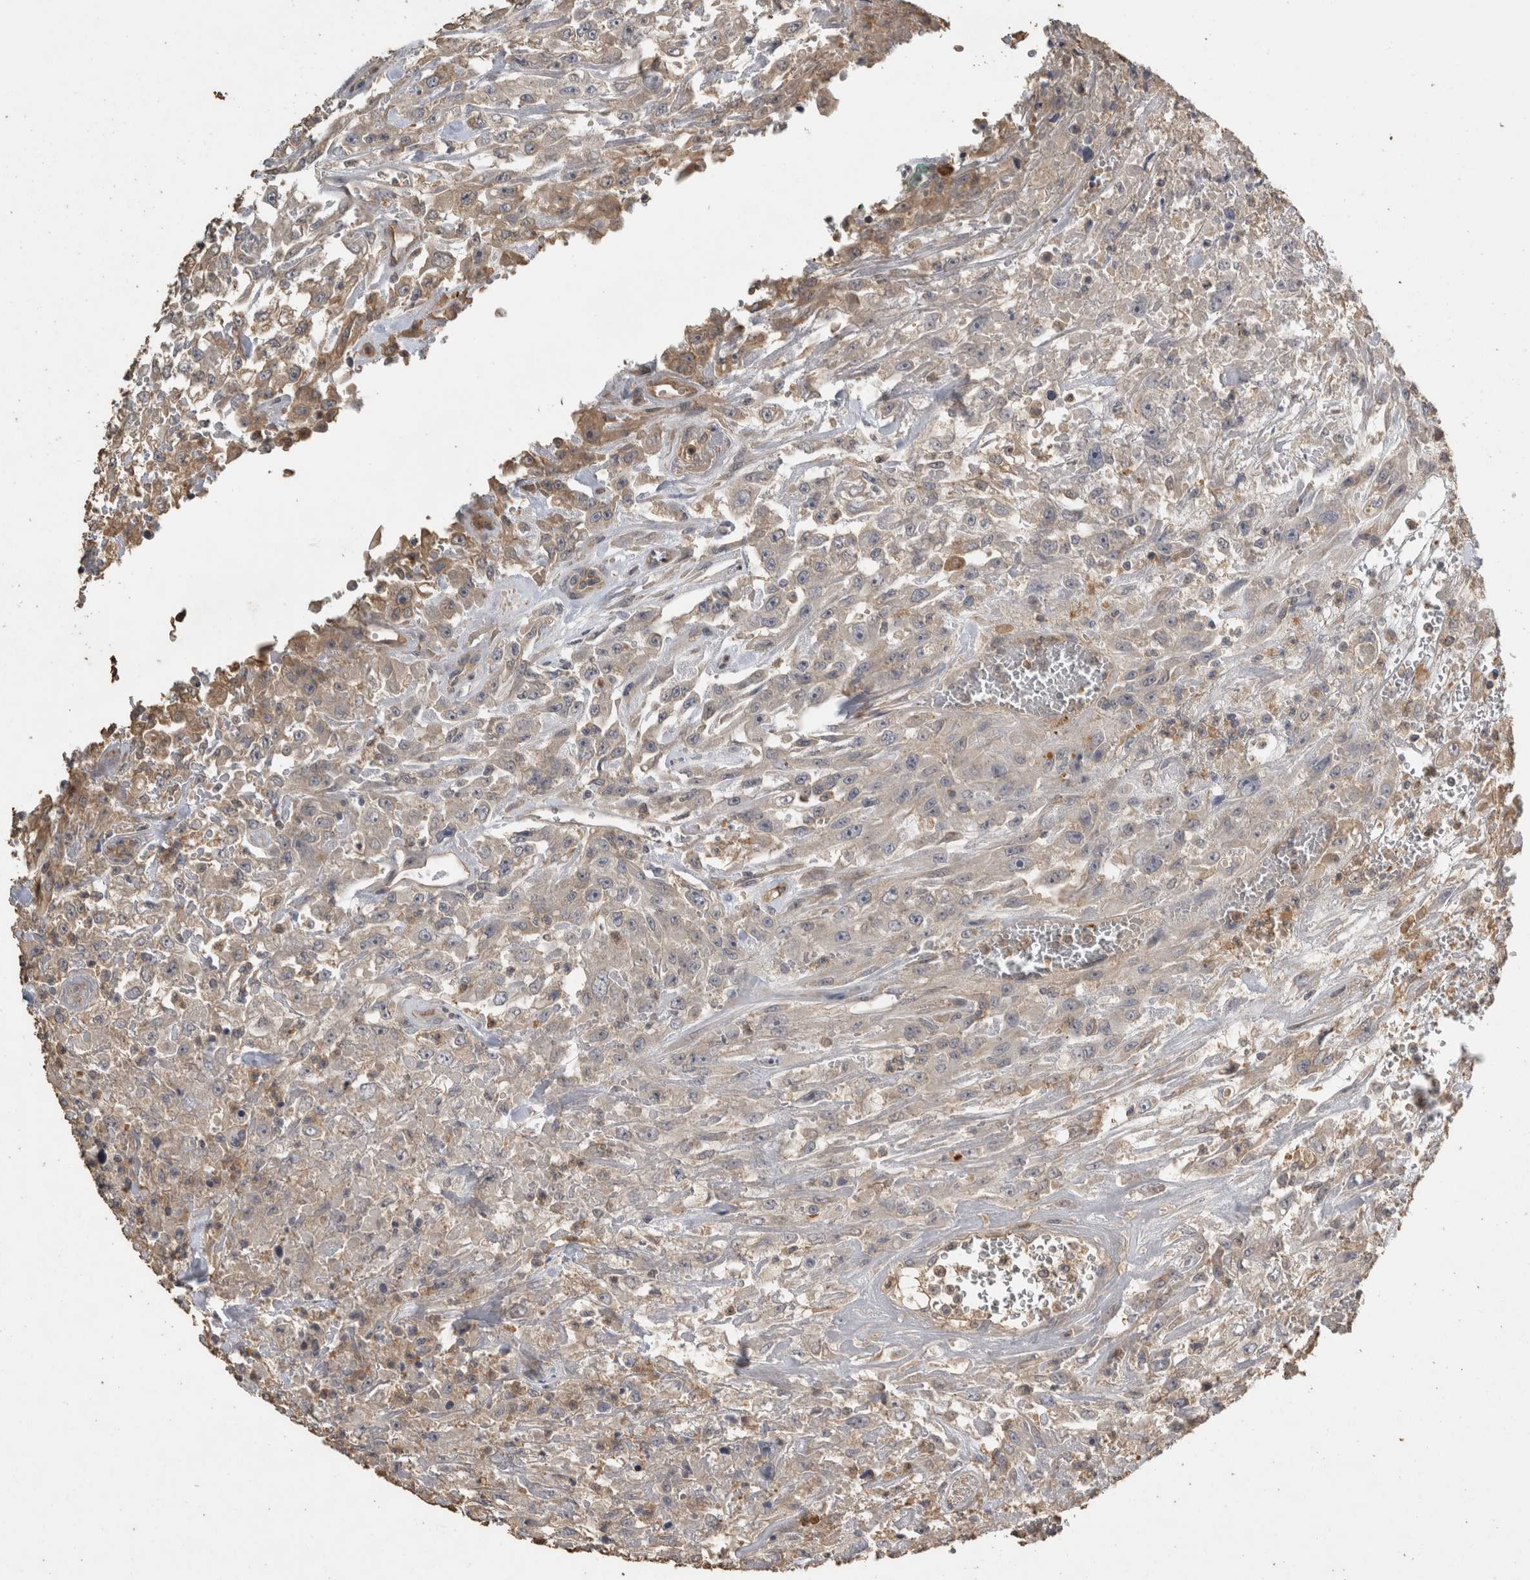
{"staining": {"intensity": "weak", "quantity": "<25%", "location": "cytoplasmic/membranous"}, "tissue": "urothelial cancer", "cell_type": "Tumor cells", "image_type": "cancer", "snomed": [{"axis": "morphology", "description": "Urothelial carcinoma, High grade"}, {"axis": "topography", "description": "Urinary bladder"}], "caption": "There is no significant staining in tumor cells of urothelial carcinoma (high-grade).", "gene": "RHPN1", "patient": {"sex": "male", "age": 46}}